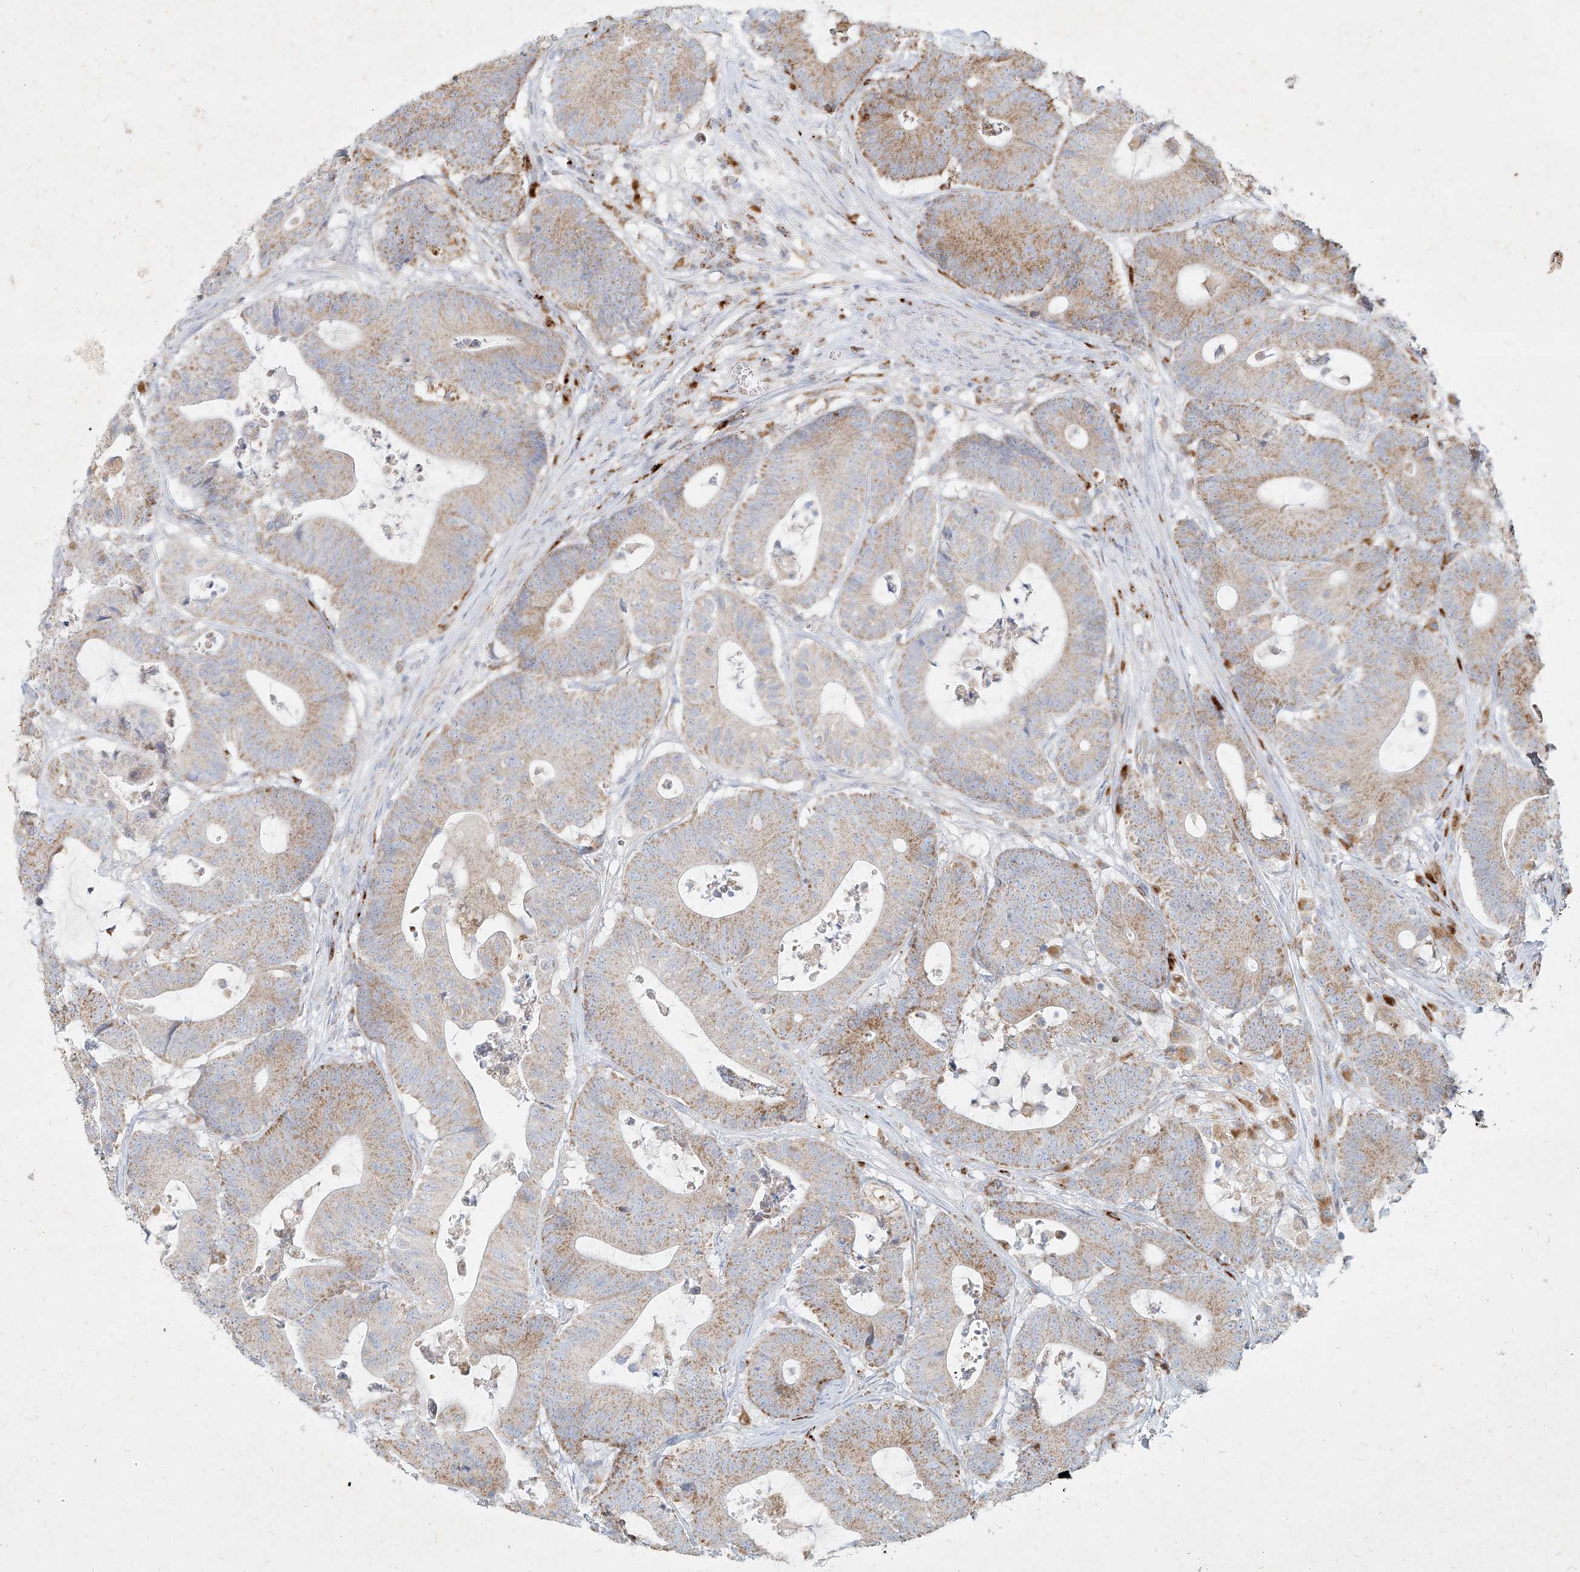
{"staining": {"intensity": "moderate", "quantity": "25%-75%", "location": "cytoplasmic/membranous"}, "tissue": "colorectal cancer", "cell_type": "Tumor cells", "image_type": "cancer", "snomed": [{"axis": "morphology", "description": "Adenocarcinoma, NOS"}, {"axis": "topography", "description": "Colon"}], "caption": "Human colorectal cancer stained with a protein marker shows moderate staining in tumor cells.", "gene": "MTX2", "patient": {"sex": "female", "age": 84}}